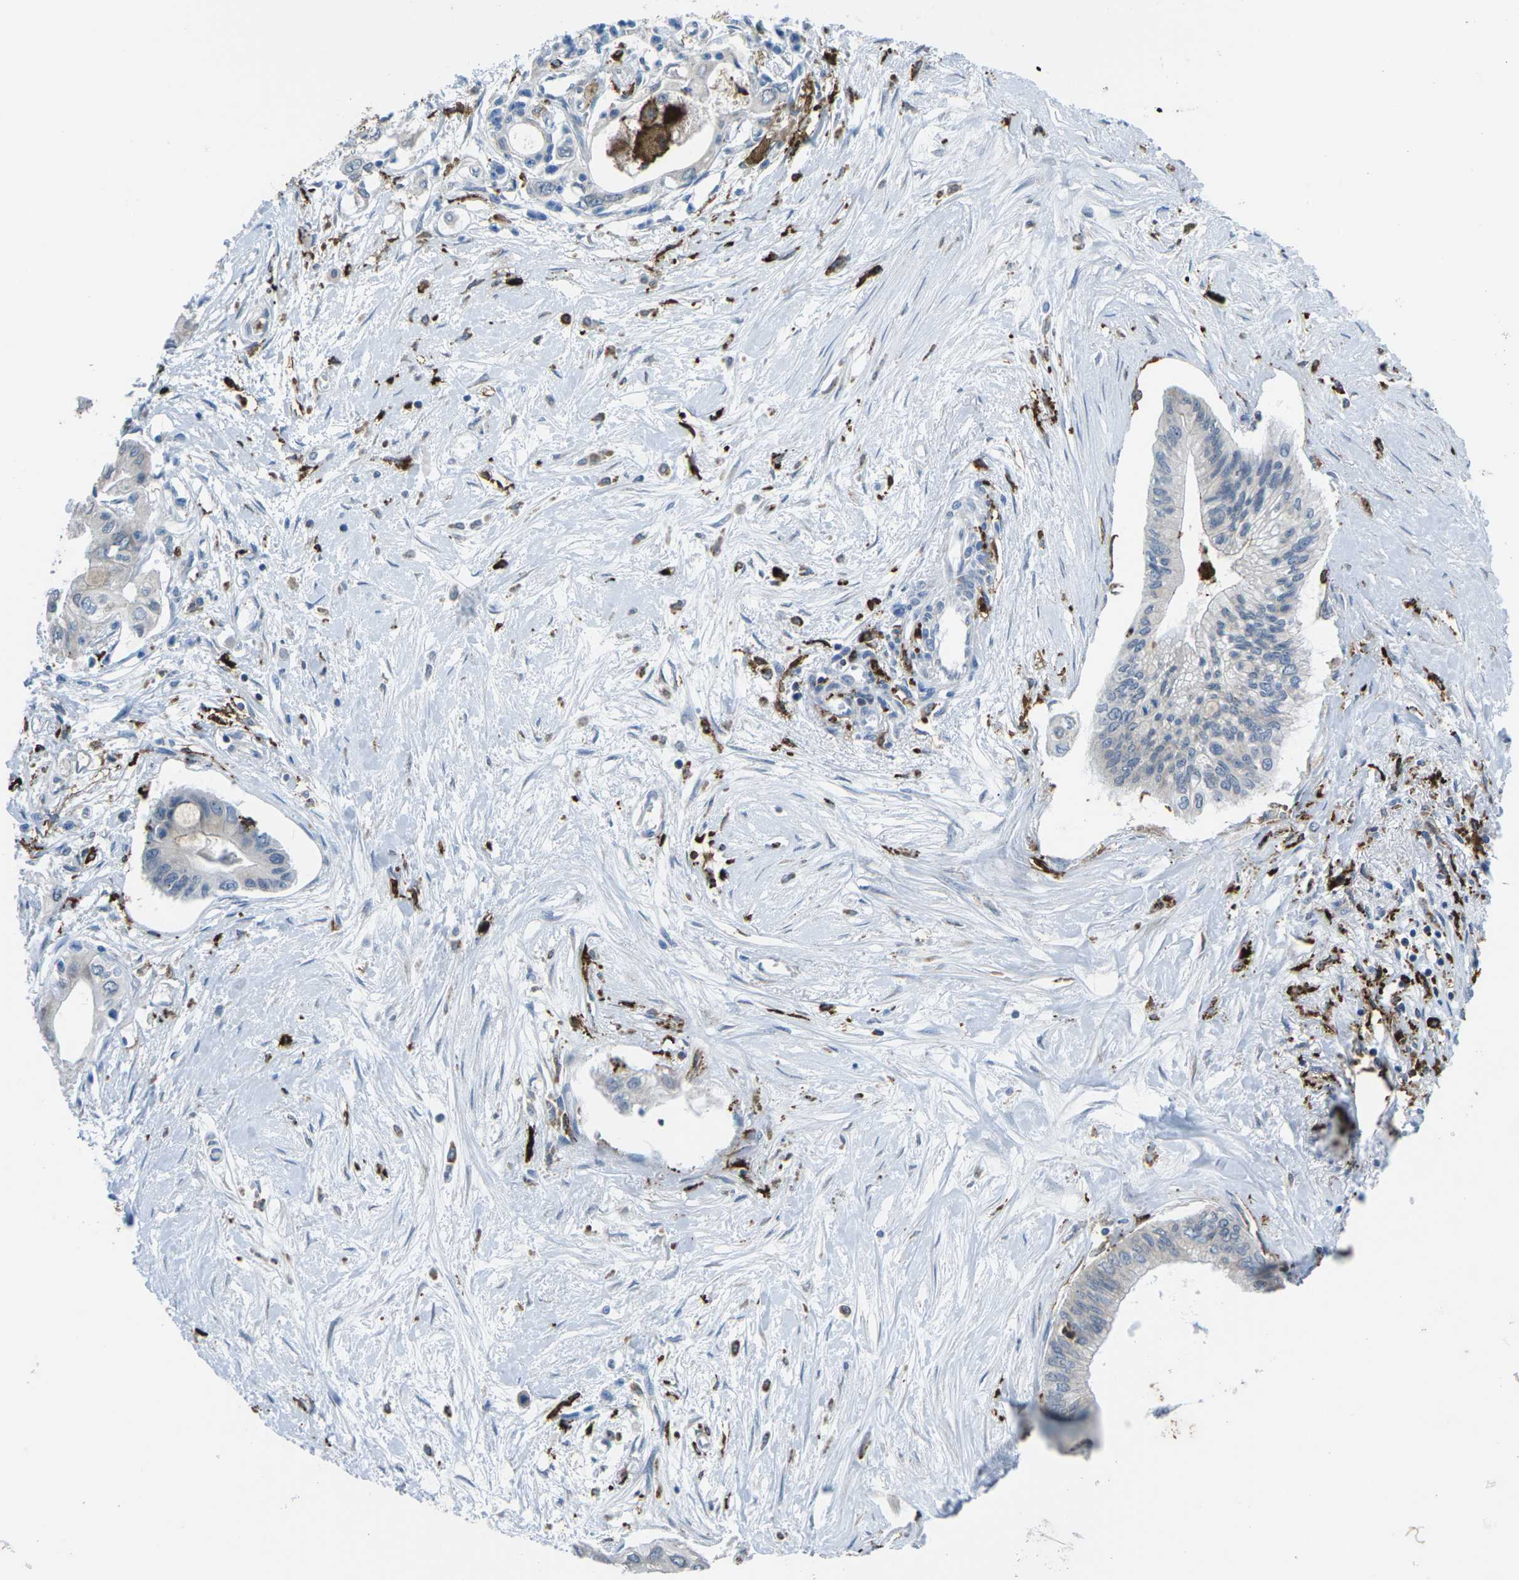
{"staining": {"intensity": "moderate", "quantity": "<25%", "location": "cytoplasmic/membranous"}, "tissue": "pancreatic cancer", "cell_type": "Tumor cells", "image_type": "cancer", "snomed": [{"axis": "morphology", "description": "Adenocarcinoma, NOS"}, {"axis": "topography", "description": "Pancreas"}], "caption": "Protein expression analysis of pancreatic cancer (adenocarcinoma) demonstrates moderate cytoplasmic/membranous staining in about <25% of tumor cells. (DAB IHC with brightfield microscopy, high magnification).", "gene": "PTPN1", "patient": {"sex": "female", "age": 77}}